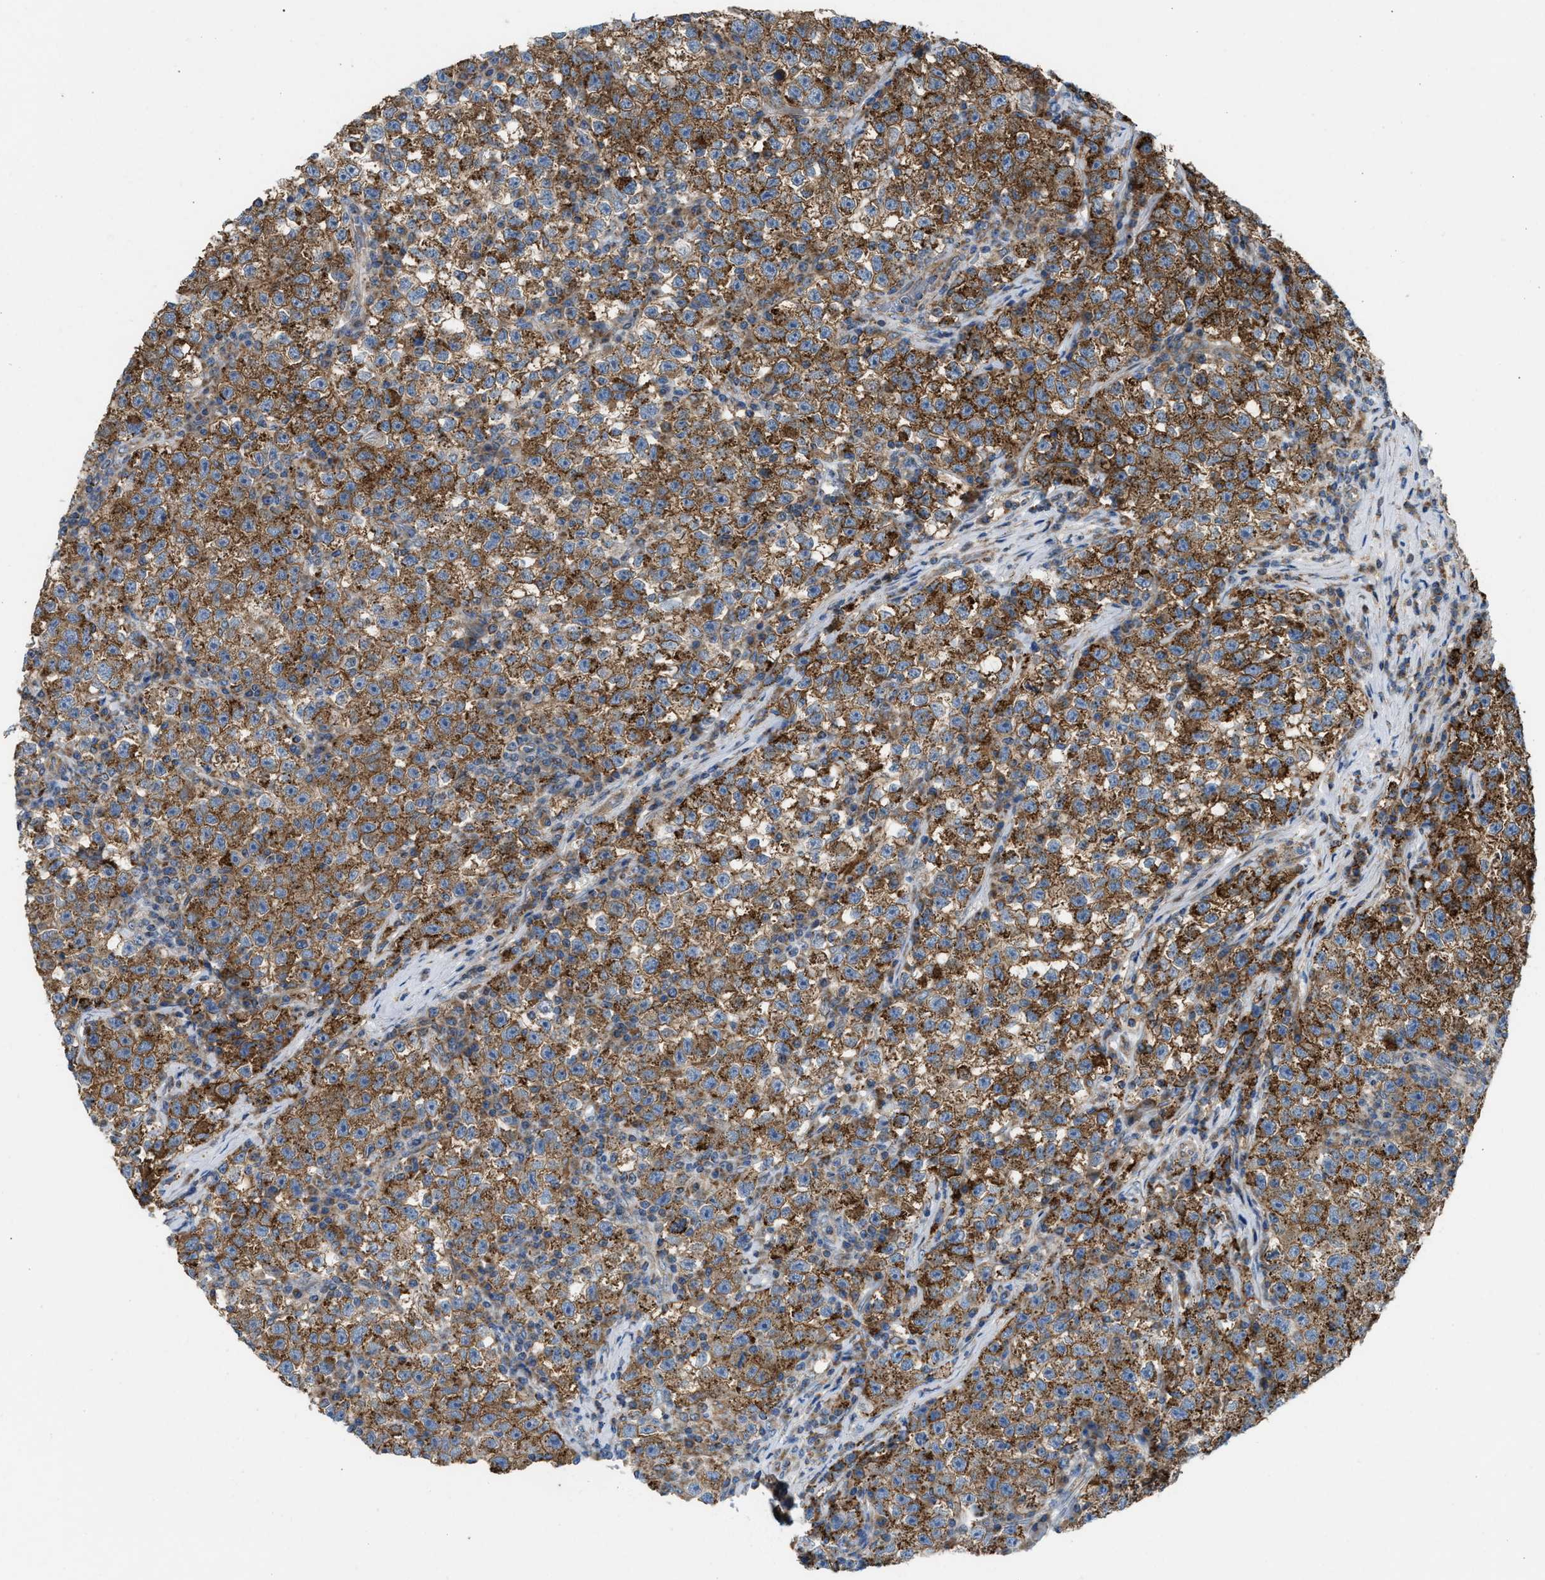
{"staining": {"intensity": "strong", "quantity": ">75%", "location": "cytoplasmic/membranous"}, "tissue": "testis cancer", "cell_type": "Tumor cells", "image_type": "cancer", "snomed": [{"axis": "morphology", "description": "Seminoma, NOS"}, {"axis": "topography", "description": "Testis"}], "caption": "Testis cancer stained with a protein marker exhibits strong staining in tumor cells.", "gene": "SLC10A3", "patient": {"sex": "male", "age": 22}}